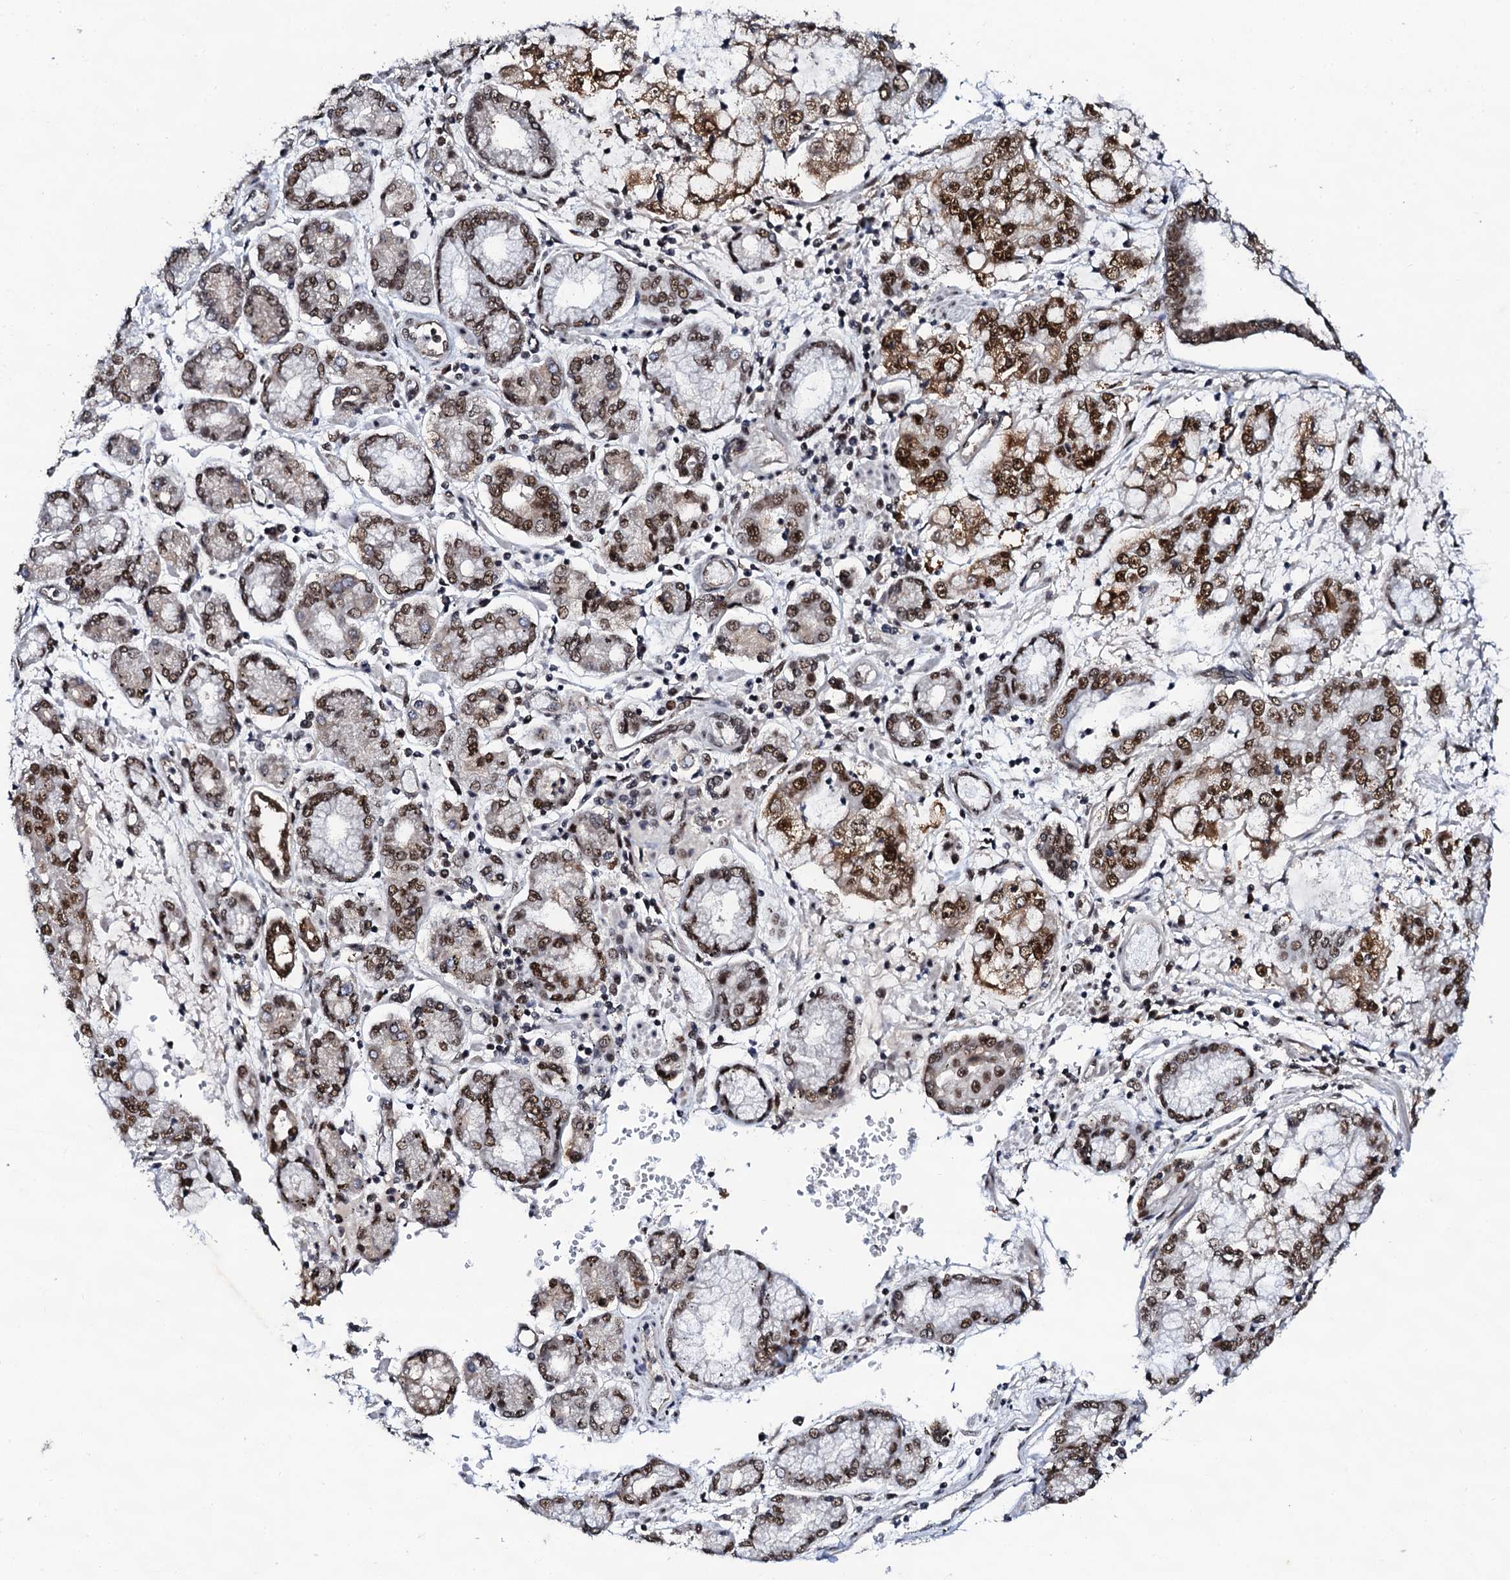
{"staining": {"intensity": "moderate", "quantity": ">75%", "location": "nuclear"}, "tissue": "stomach cancer", "cell_type": "Tumor cells", "image_type": "cancer", "snomed": [{"axis": "morphology", "description": "Adenocarcinoma, NOS"}, {"axis": "topography", "description": "Stomach"}], "caption": "Moderate nuclear expression for a protein is present in approximately >75% of tumor cells of adenocarcinoma (stomach) using immunohistochemistry (IHC).", "gene": "CSTF3", "patient": {"sex": "male", "age": 76}}